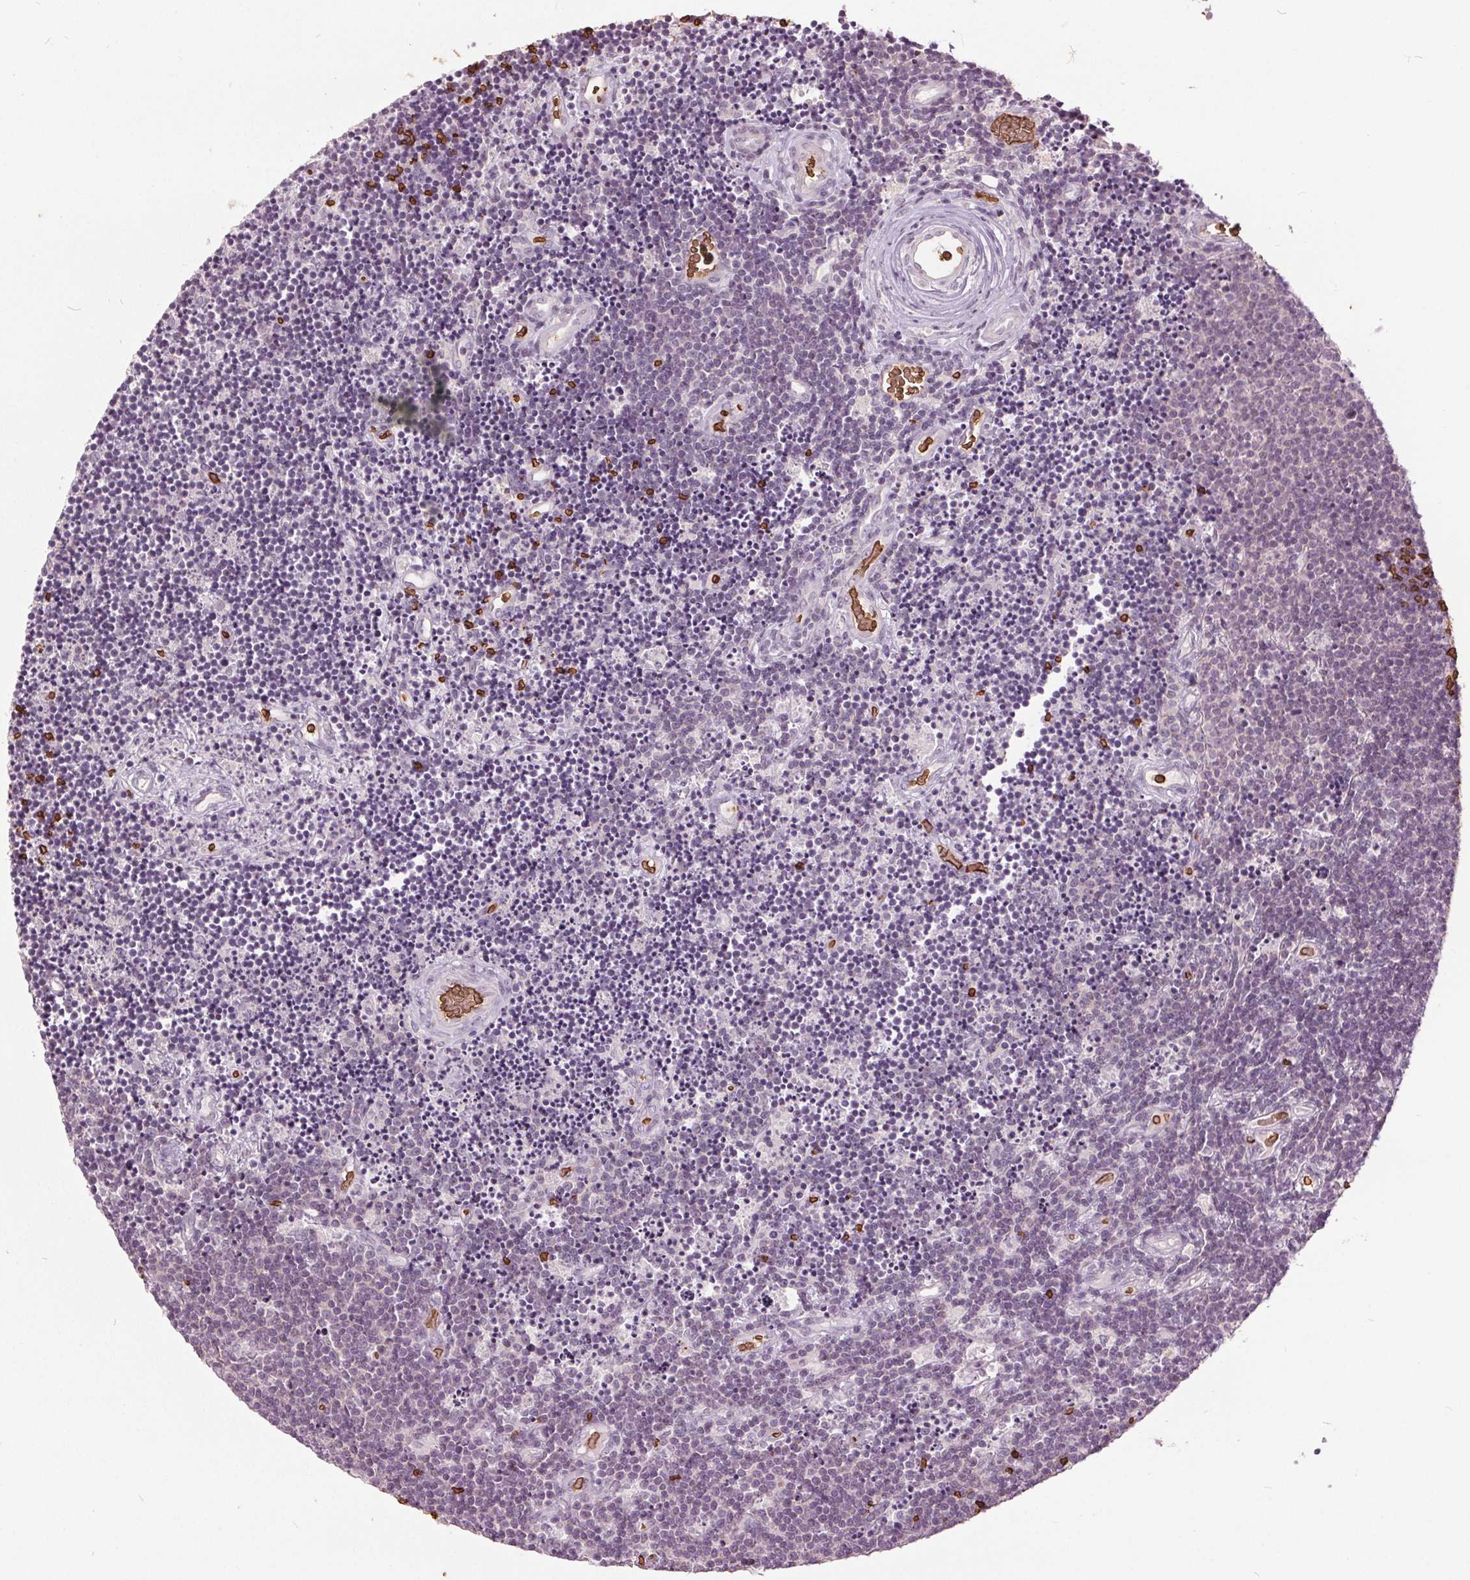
{"staining": {"intensity": "negative", "quantity": "none", "location": "none"}, "tissue": "lymphoma", "cell_type": "Tumor cells", "image_type": "cancer", "snomed": [{"axis": "morphology", "description": "Malignant lymphoma, non-Hodgkin's type, Low grade"}, {"axis": "topography", "description": "Brain"}], "caption": "Immunohistochemistry (IHC) image of neoplastic tissue: lymphoma stained with DAB shows no significant protein expression in tumor cells.", "gene": "SLC4A1", "patient": {"sex": "female", "age": 66}}